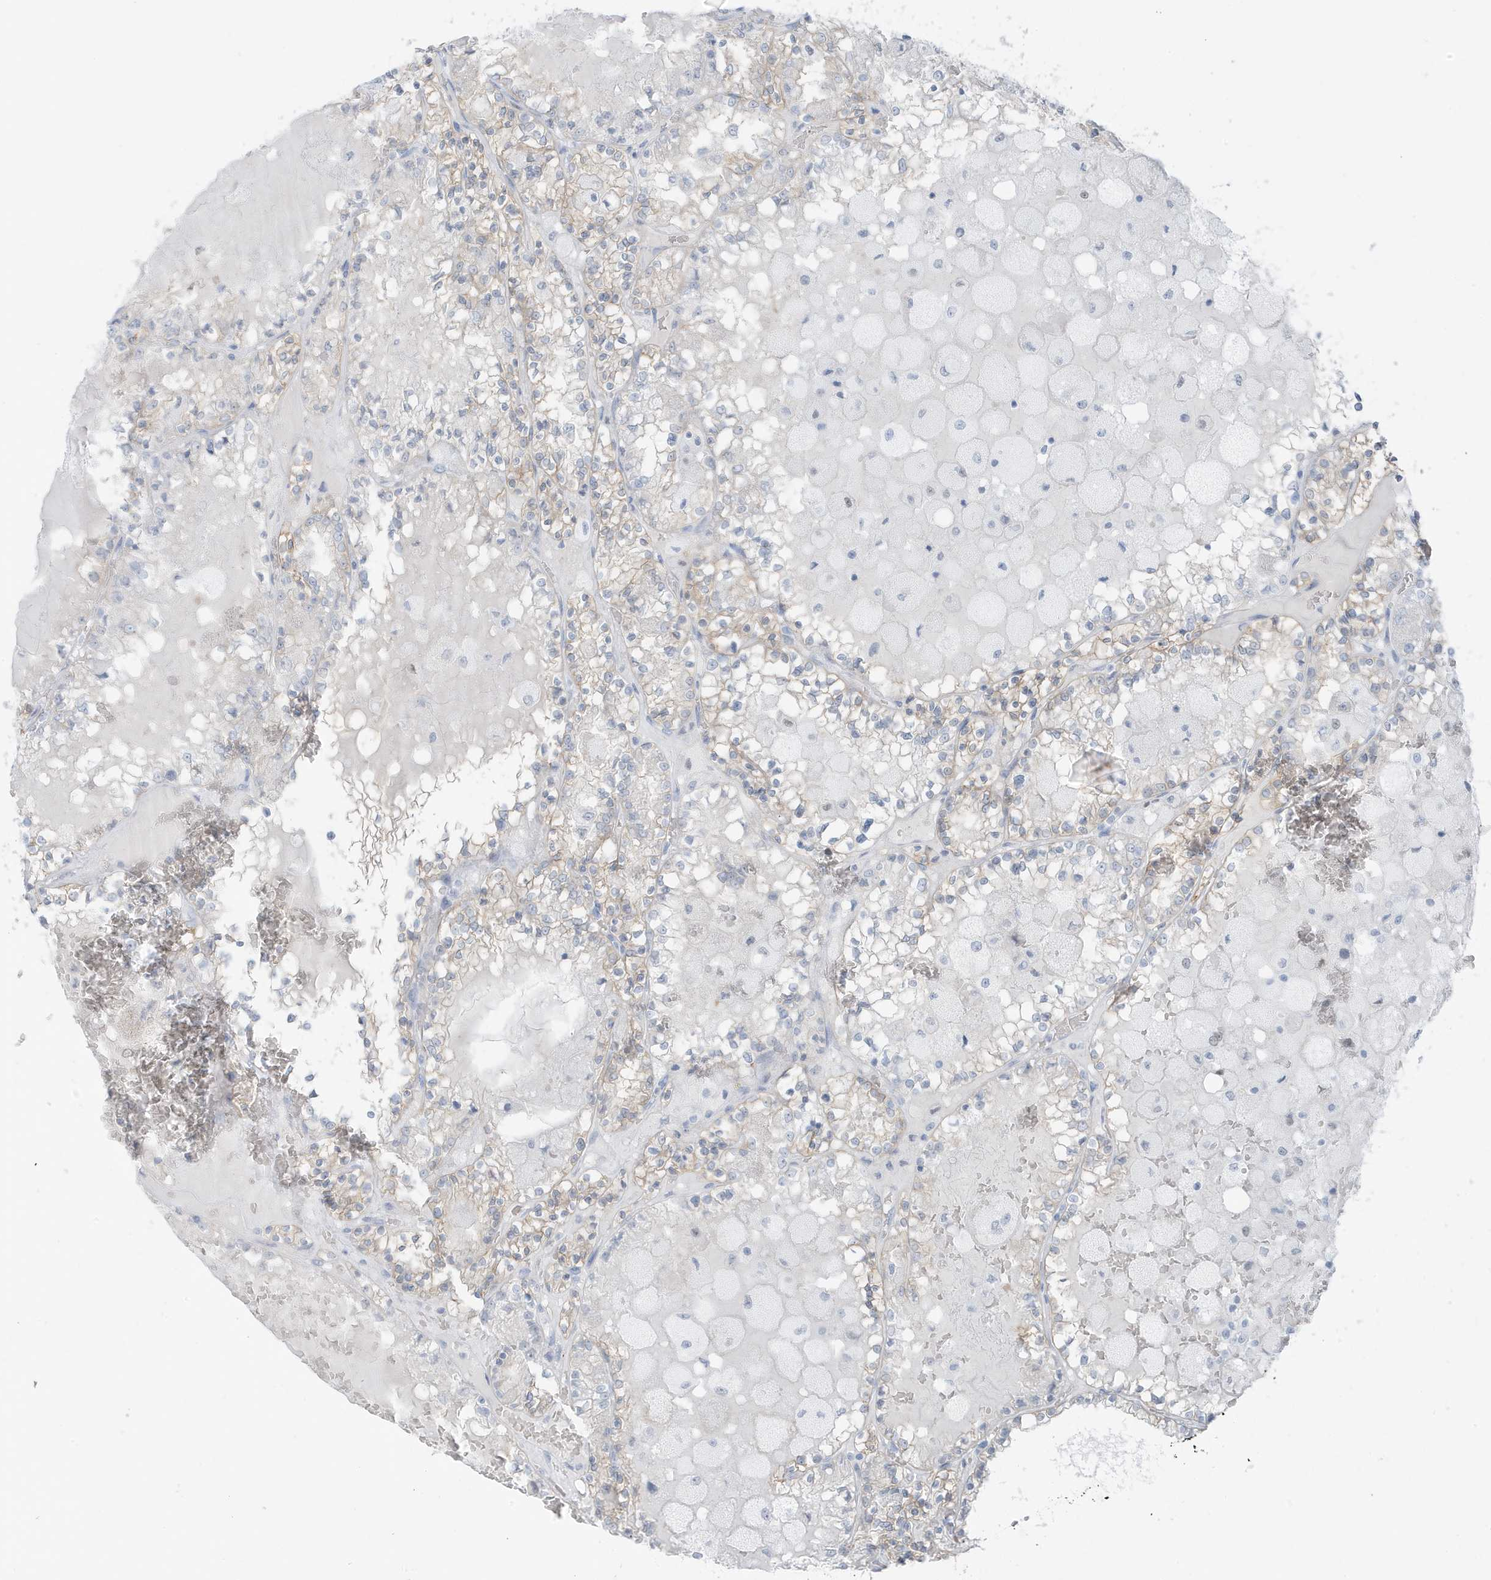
{"staining": {"intensity": "weak", "quantity": "25%-75%", "location": "cytoplasmic/membranous"}, "tissue": "renal cancer", "cell_type": "Tumor cells", "image_type": "cancer", "snomed": [{"axis": "morphology", "description": "Adenocarcinoma, NOS"}, {"axis": "topography", "description": "Kidney"}], "caption": "Immunohistochemistry histopathology image of adenocarcinoma (renal) stained for a protein (brown), which exhibits low levels of weak cytoplasmic/membranous staining in approximately 25%-75% of tumor cells.", "gene": "ZFP64", "patient": {"sex": "female", "age": 56}}